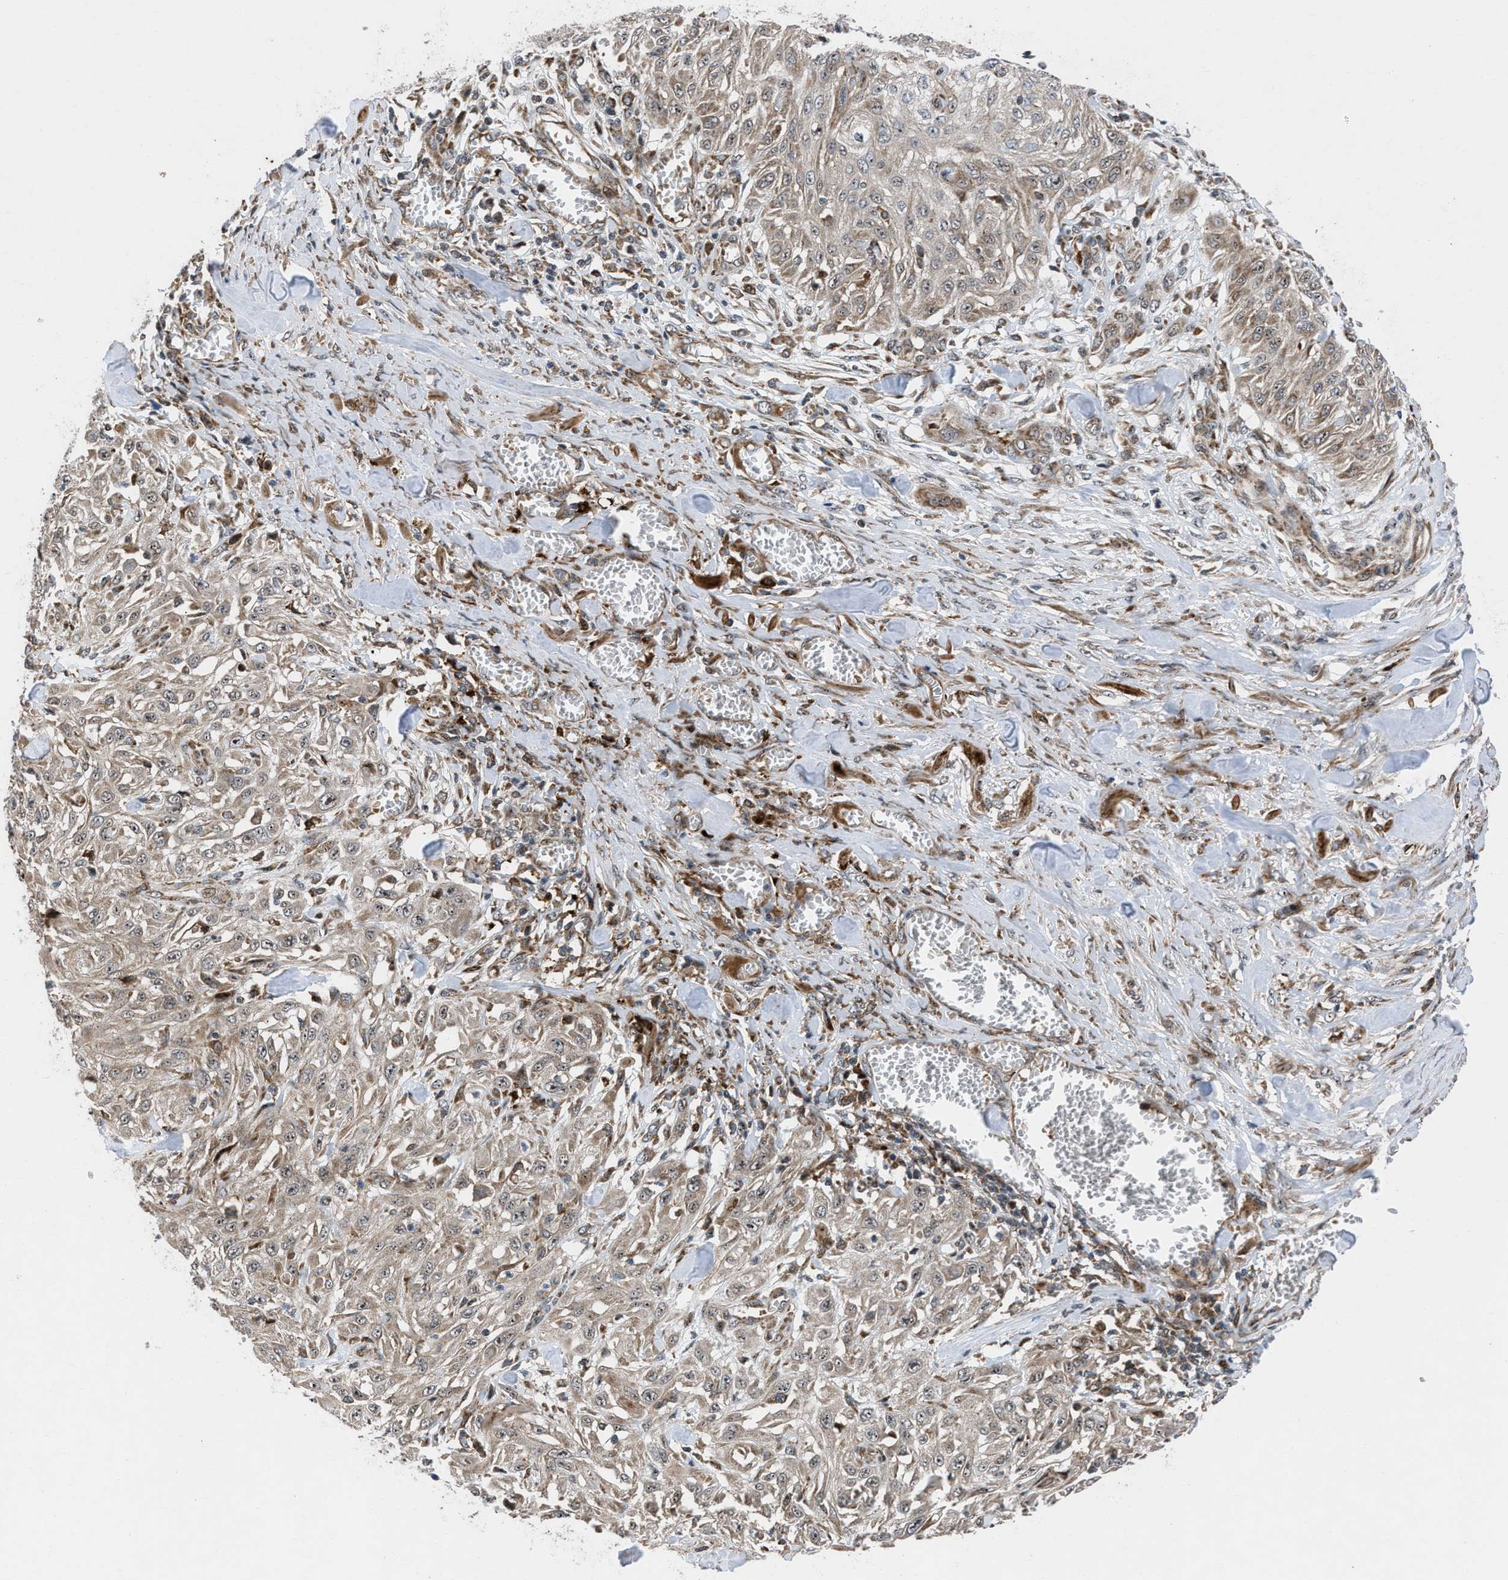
{"staining": {"intensity": "weak", "quantity": ">75%", "location": "cytoplasmic/membranous"}, "tissue": "skin cancer", "cell_type": "Tumor cells", "image_type": "cancer", "snomed": [{"axis": "morphology", "description": "Squamous cell carcinoma, NOS"}, {"axis": "morphology", "description": "Squamous cell carcinoma, metastatic, NOS"}, {"axis": "topography", "description": "Skin"}, {"axis": "topography", "description": "Lymph node"}], "caption": "Tumor cells show low levels of weak cytoplasmic/membranous expression in about >75% of cells in skin cancer.", "gene": "AP3M2", "patient": {"sex": "male", "age": 75}}